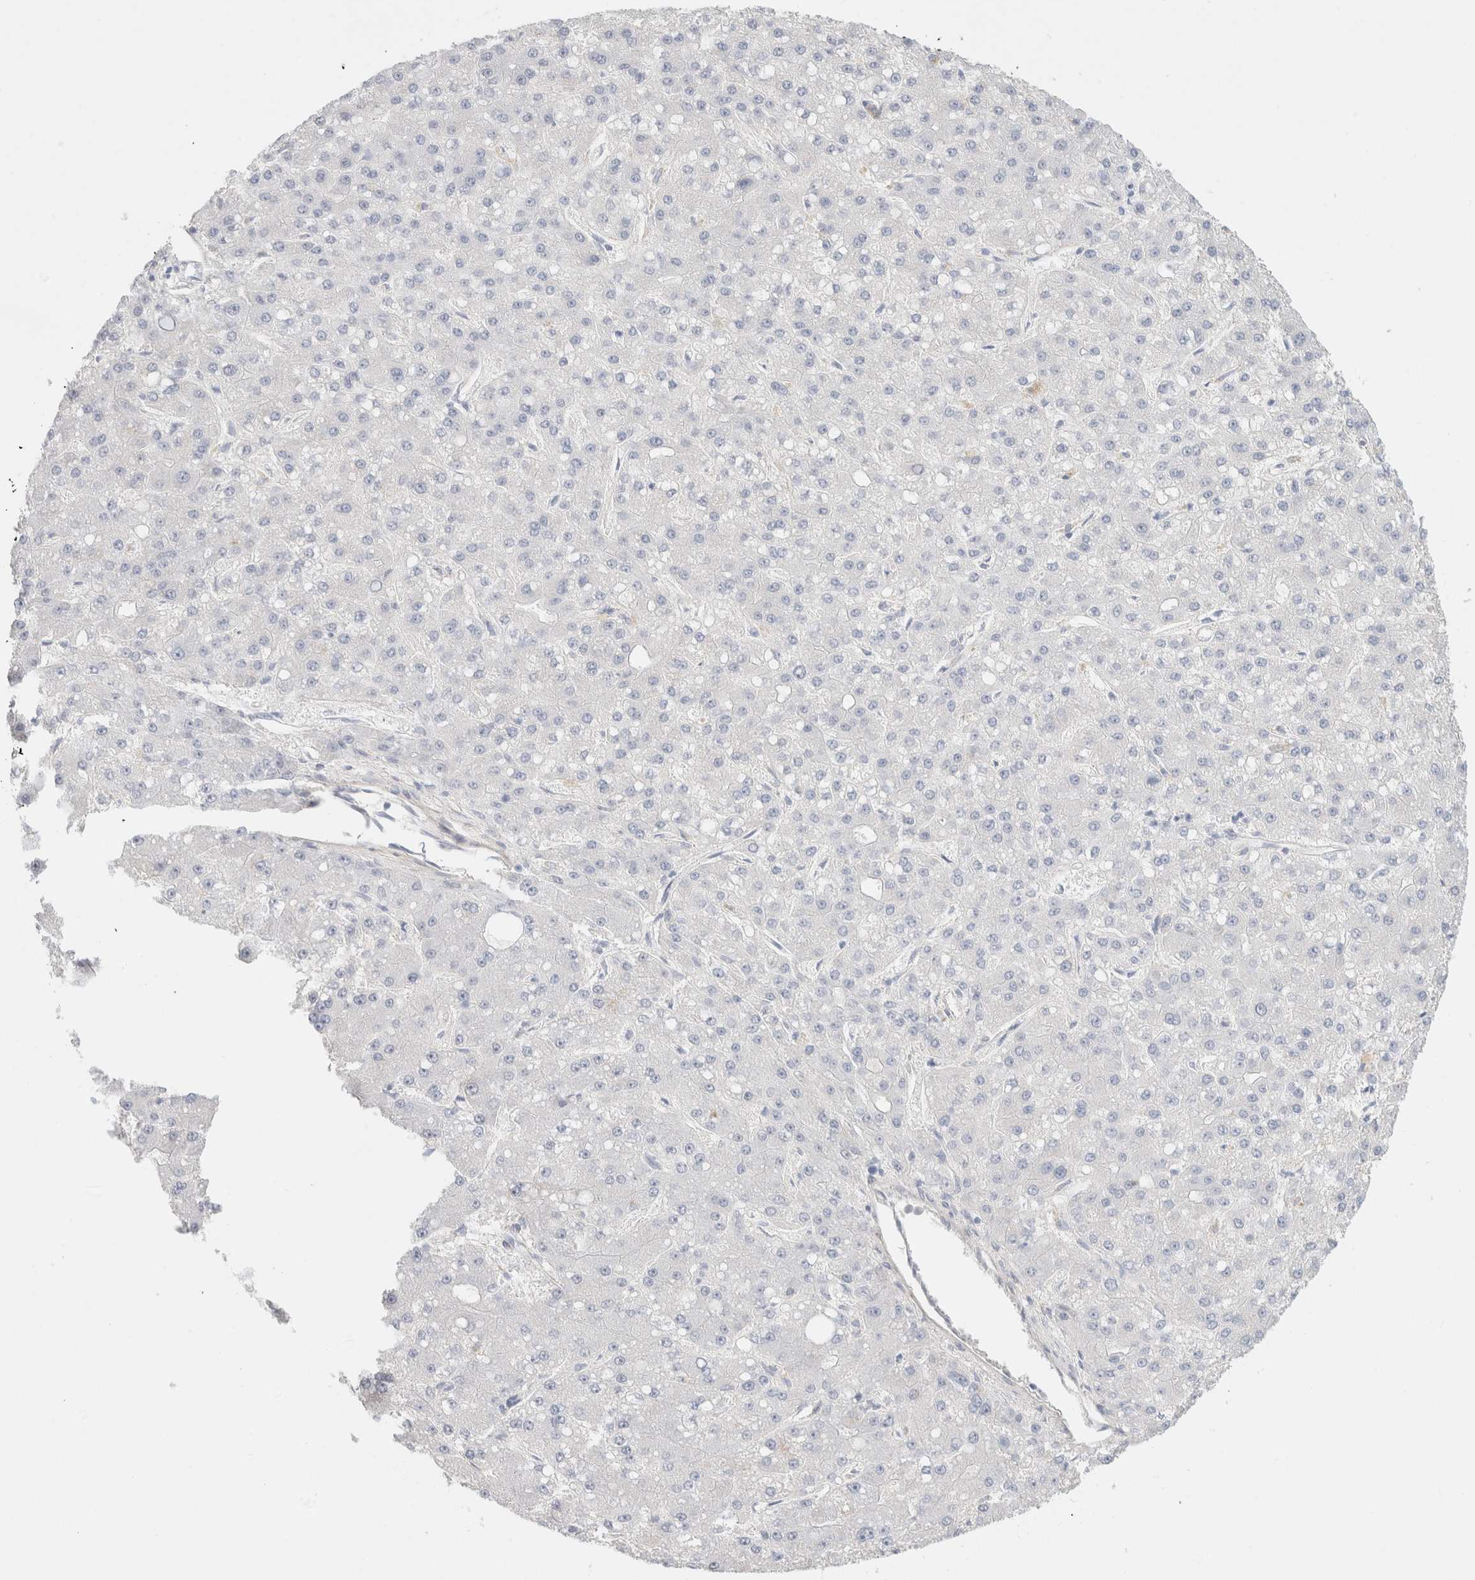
{"staining": {"intensity": "negative", "quantity": "none", "location": "none"}, "tissue": "liver cancer", "cell_type": "Tumor cells", "image_type": "cancer", "snomed": [{"axis": "morphology", "description": "Carcinoma, Hepatocellular, NOS"}, {"axis": "topography", "description": "Liver"}], "caption": "Histopathology image shows no protein positivity in tumor cells of liver cancer tissue.", "gene": "CPQ", "patient": {"sex": "male", "age": 67}}